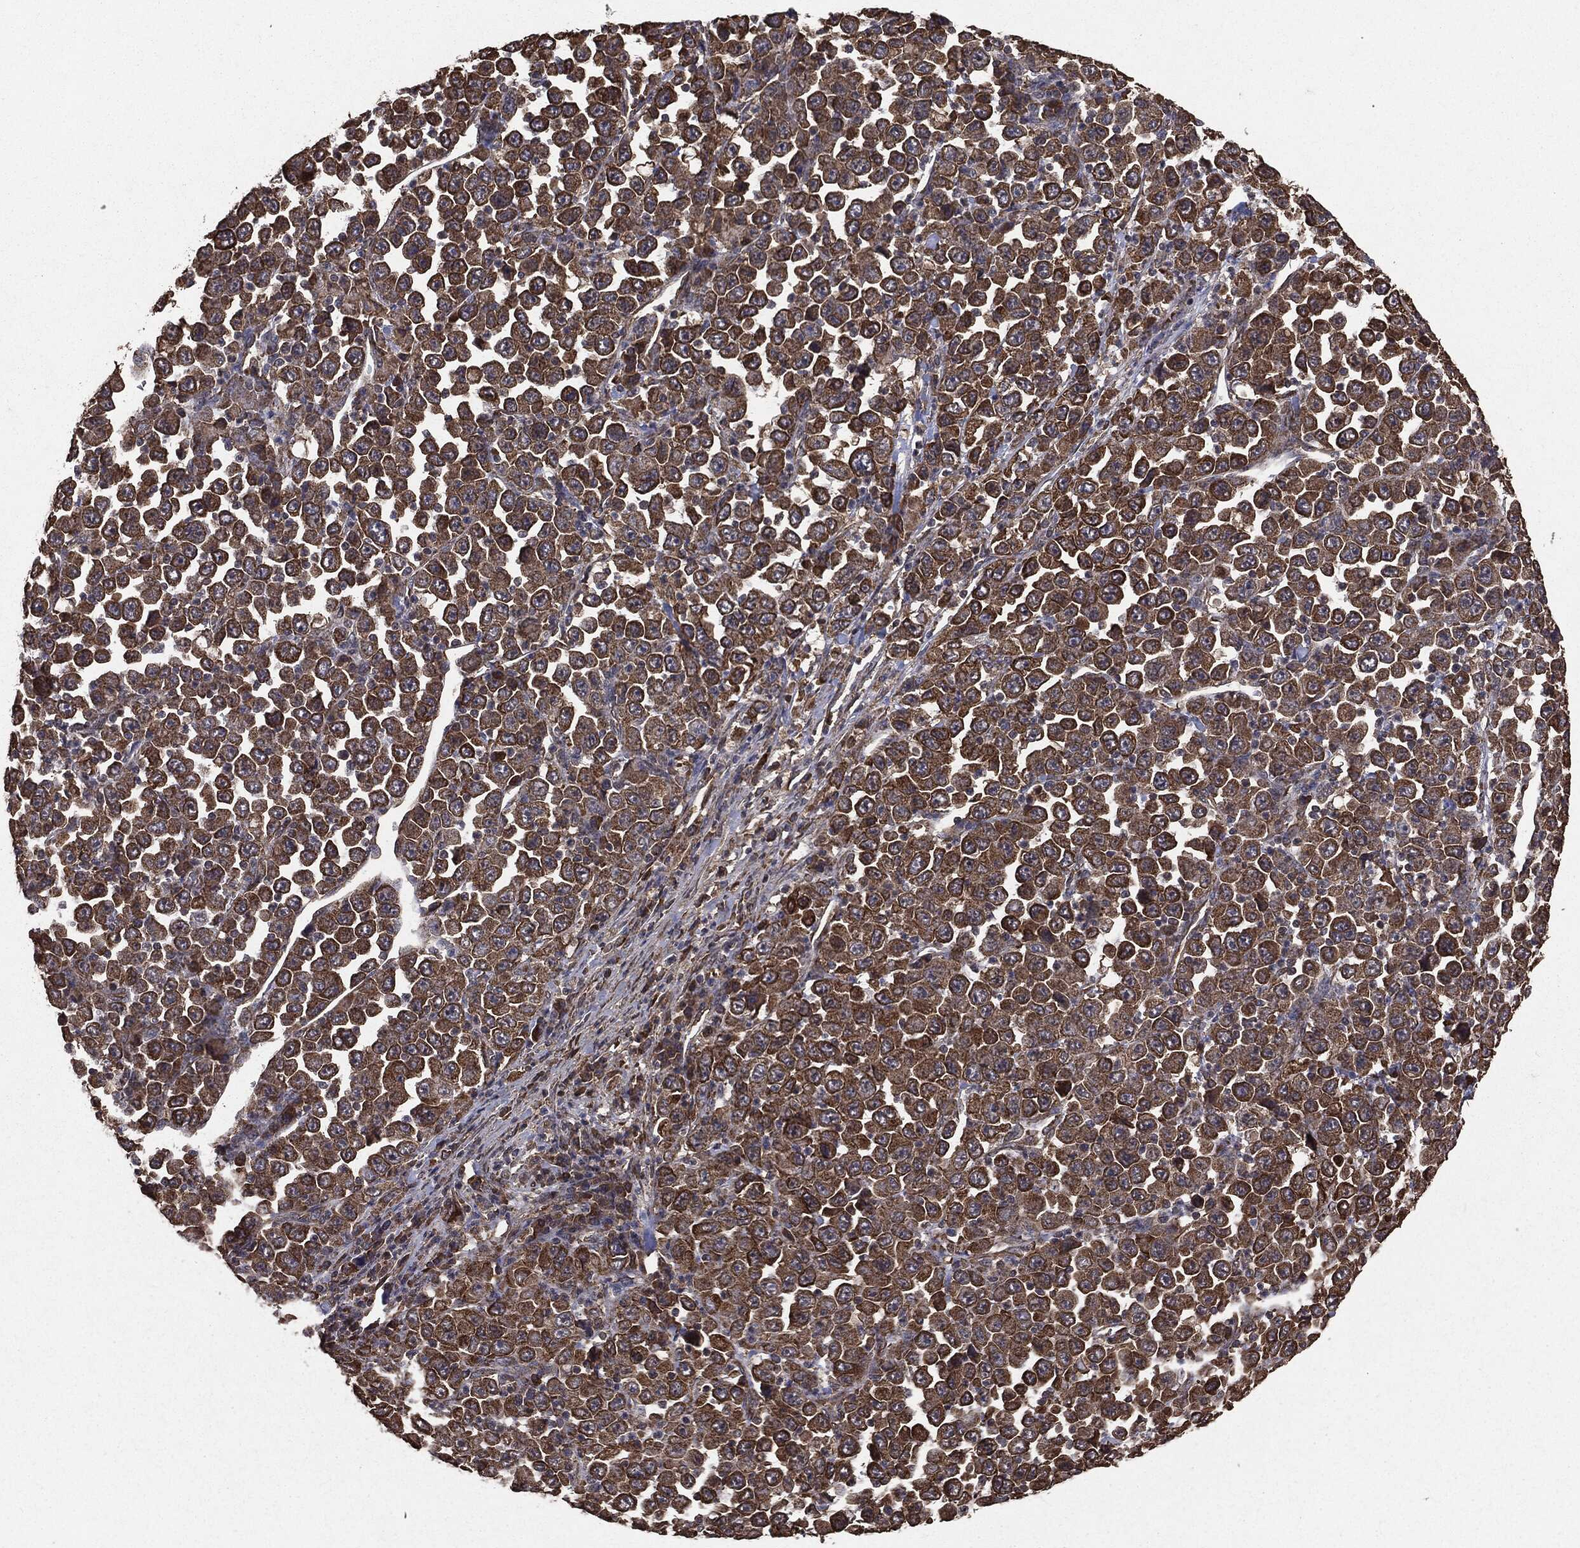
{"staining": {"intensity": "strong", "quantity": ">75%", "location": "cytoplasmic/membranous"}, "tissue": "stomach cancer", "cell_type": "Tumor cells", "image_type": "cancer", "snomed": [{"axis": "morphology", "description": "Normal tissue, NOS"}, {"axis": "morphology", "description": "Adenocarcinoma, NOS"}, {"axis": "topography", "description": "Stomach, upper"}, {"axis": "topography", "description": "Stomach"}], "caption": "Immunohistochemistry histopathology image of neoplastic tissue: adenocarcinoma (stomach) stained using IHC displays high levels of strong protein expression localized specifically in the cytoplasmic/membranous of tumor cells, appearing as a cytoplasmic/membranous brown color.", "gene": "MTOR", "patient": {"sex": "male", "age": 59}}